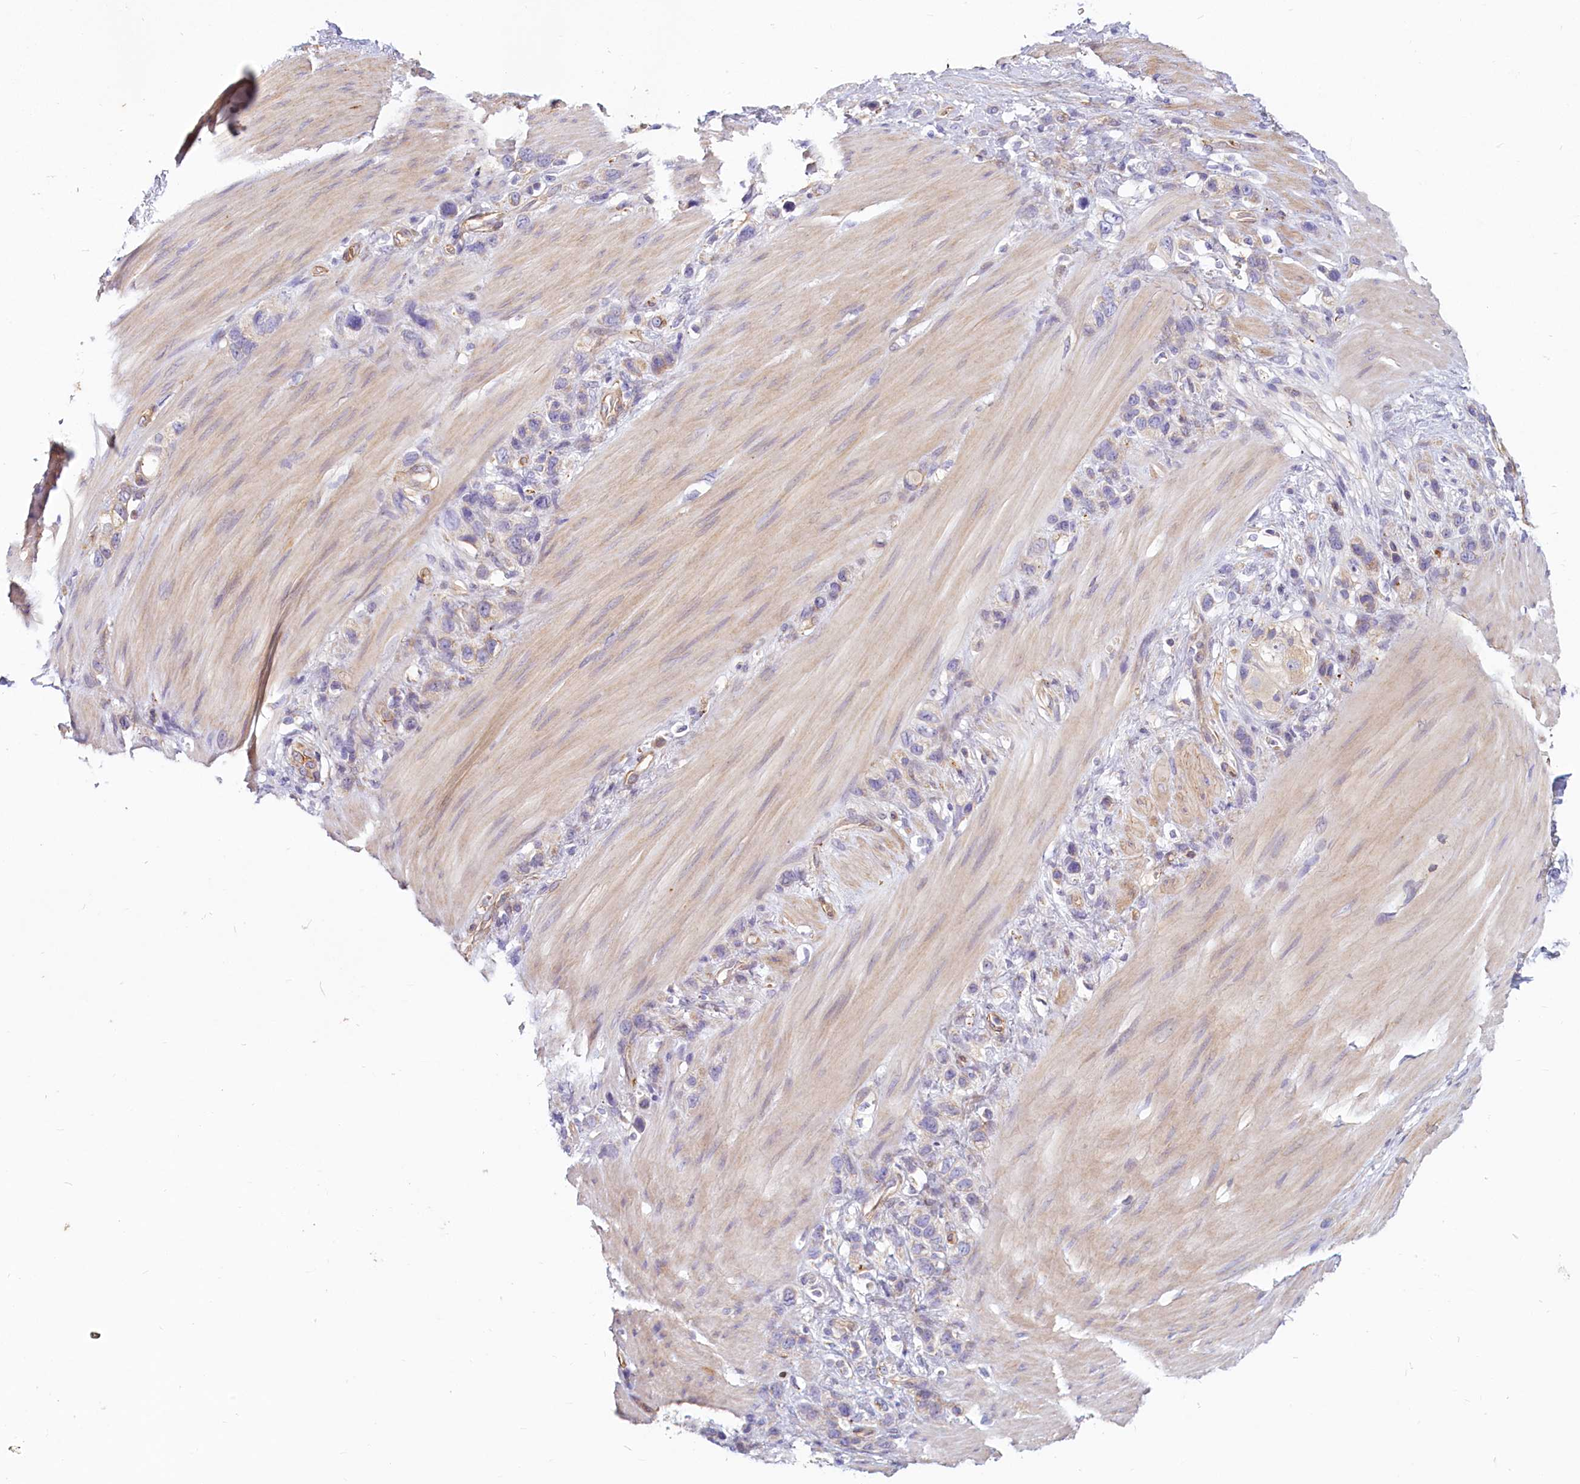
{"staining": {"intensity": "negative", "quantity": "none", "location": "none"}, "tissue": "stomach cancer", "cell_type": "Tumor cells", "image_type": "cancer", "snomed": [{"axis": "morphology", "description": "Adenocarcinoma, NOS"}, {"axis": "morphology", "description": "Adenocarcinoma, High grade"}, {"axis": "topography", "description": "Stomach, upper"}, {"axis": "topography", "description": "Stomach, lower"}], "caption": "Tumor cells are negative for protein expression in human stomach cancer.", "gene": "LMOD3", "patient": {"sex": "female", "age": 65}}